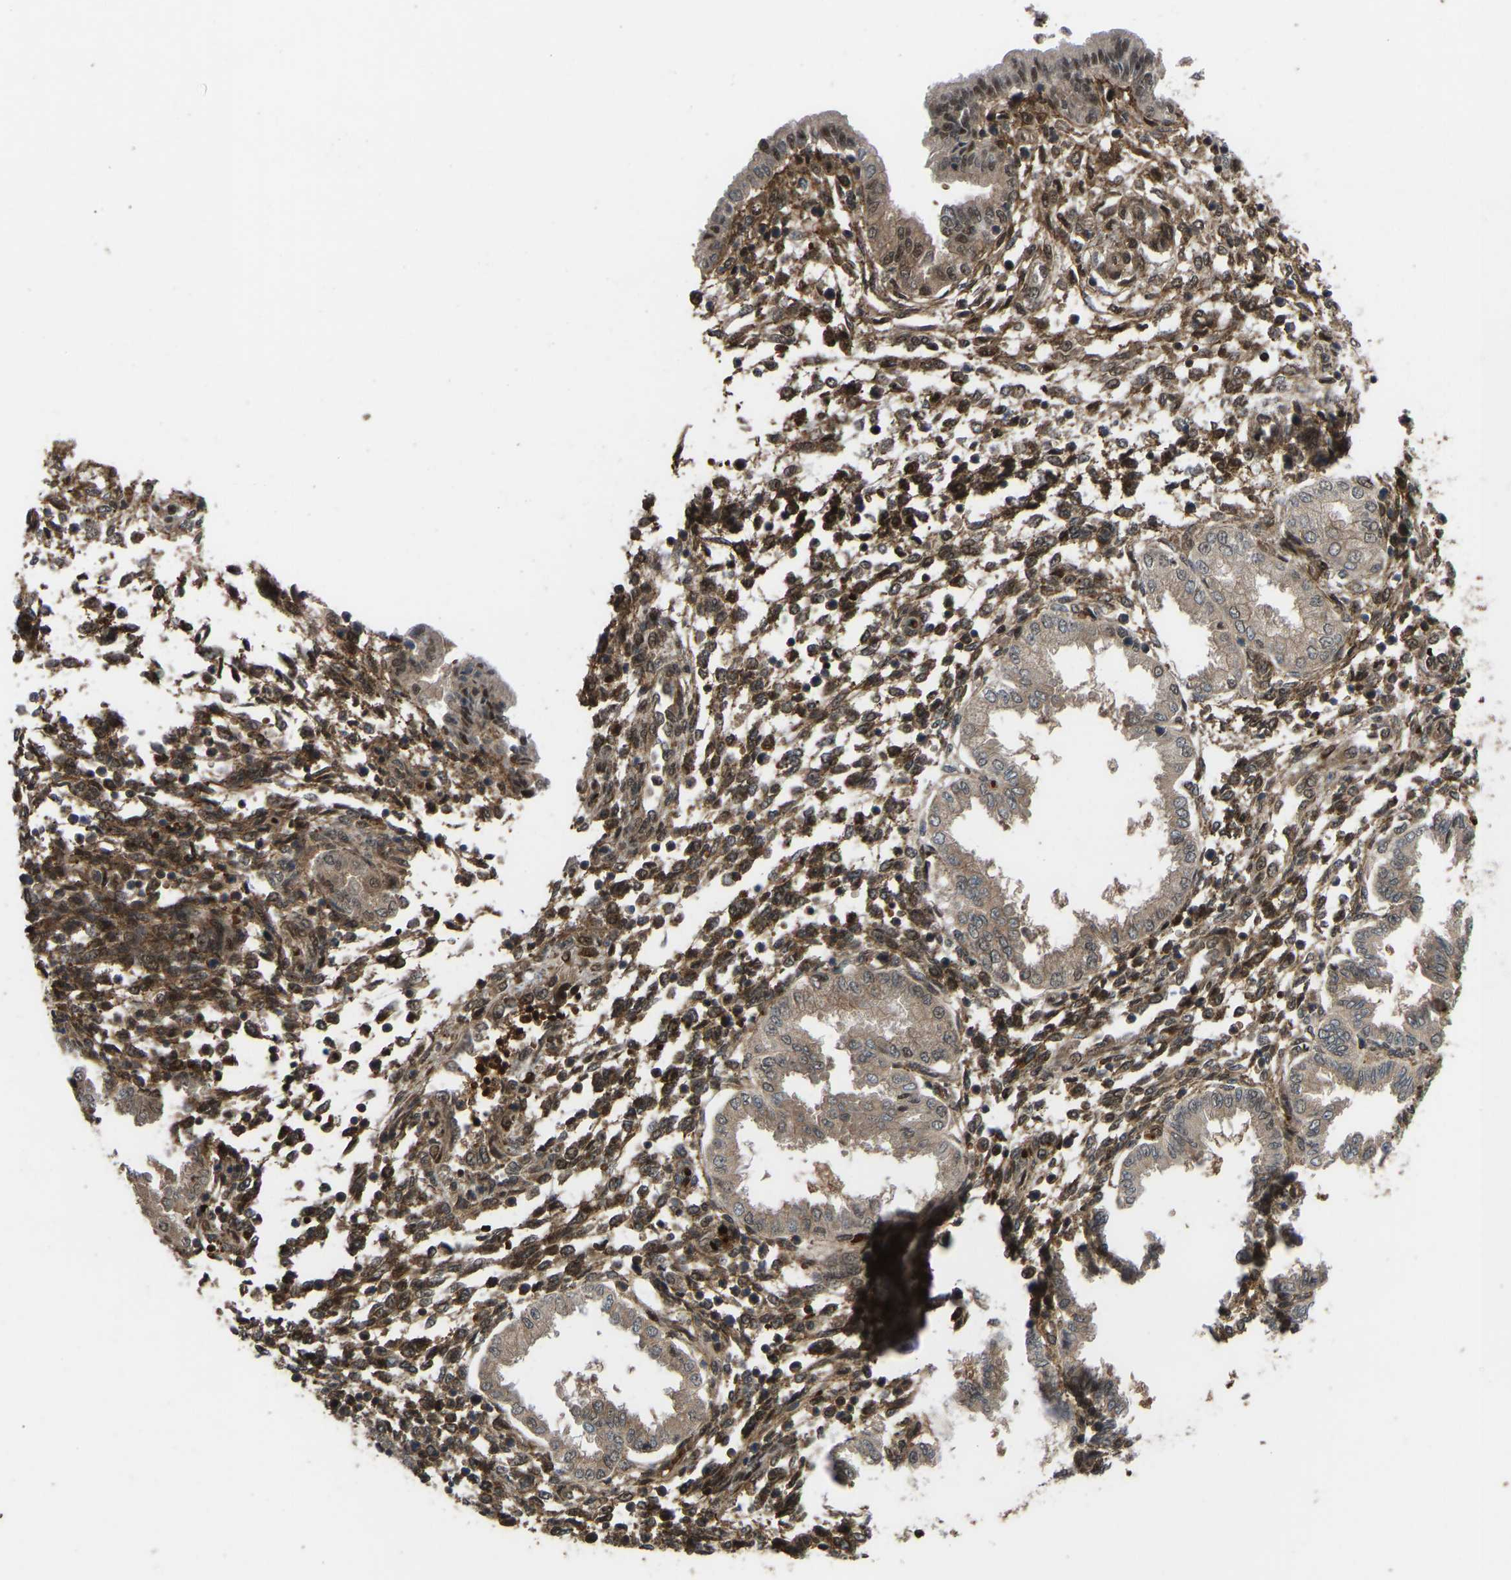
{"staining": {"intensity": "moderate", "quantity": ">75%", "location": "cytoplasmic/membranous,nuclear"}, "tissue": "endometrium", "cell_type": "Cells in endometrial stroma", "image_type": "normal", "snomed": [{"axis": "morphology", "description": "Normal tissue, NOS"}, {"axis": "topography", "description": "Endometrium"}], "caption": "Protein staining of benign endometrium displays moderate cytoplasmic/membranous,nuclear staining in about >75% of cells in endometrial stroma. (Brightfield microscopy of DAB IHC at high magnification).", "gene": "CYP7B1", "patient": {"sex": "female", "age": 33}}